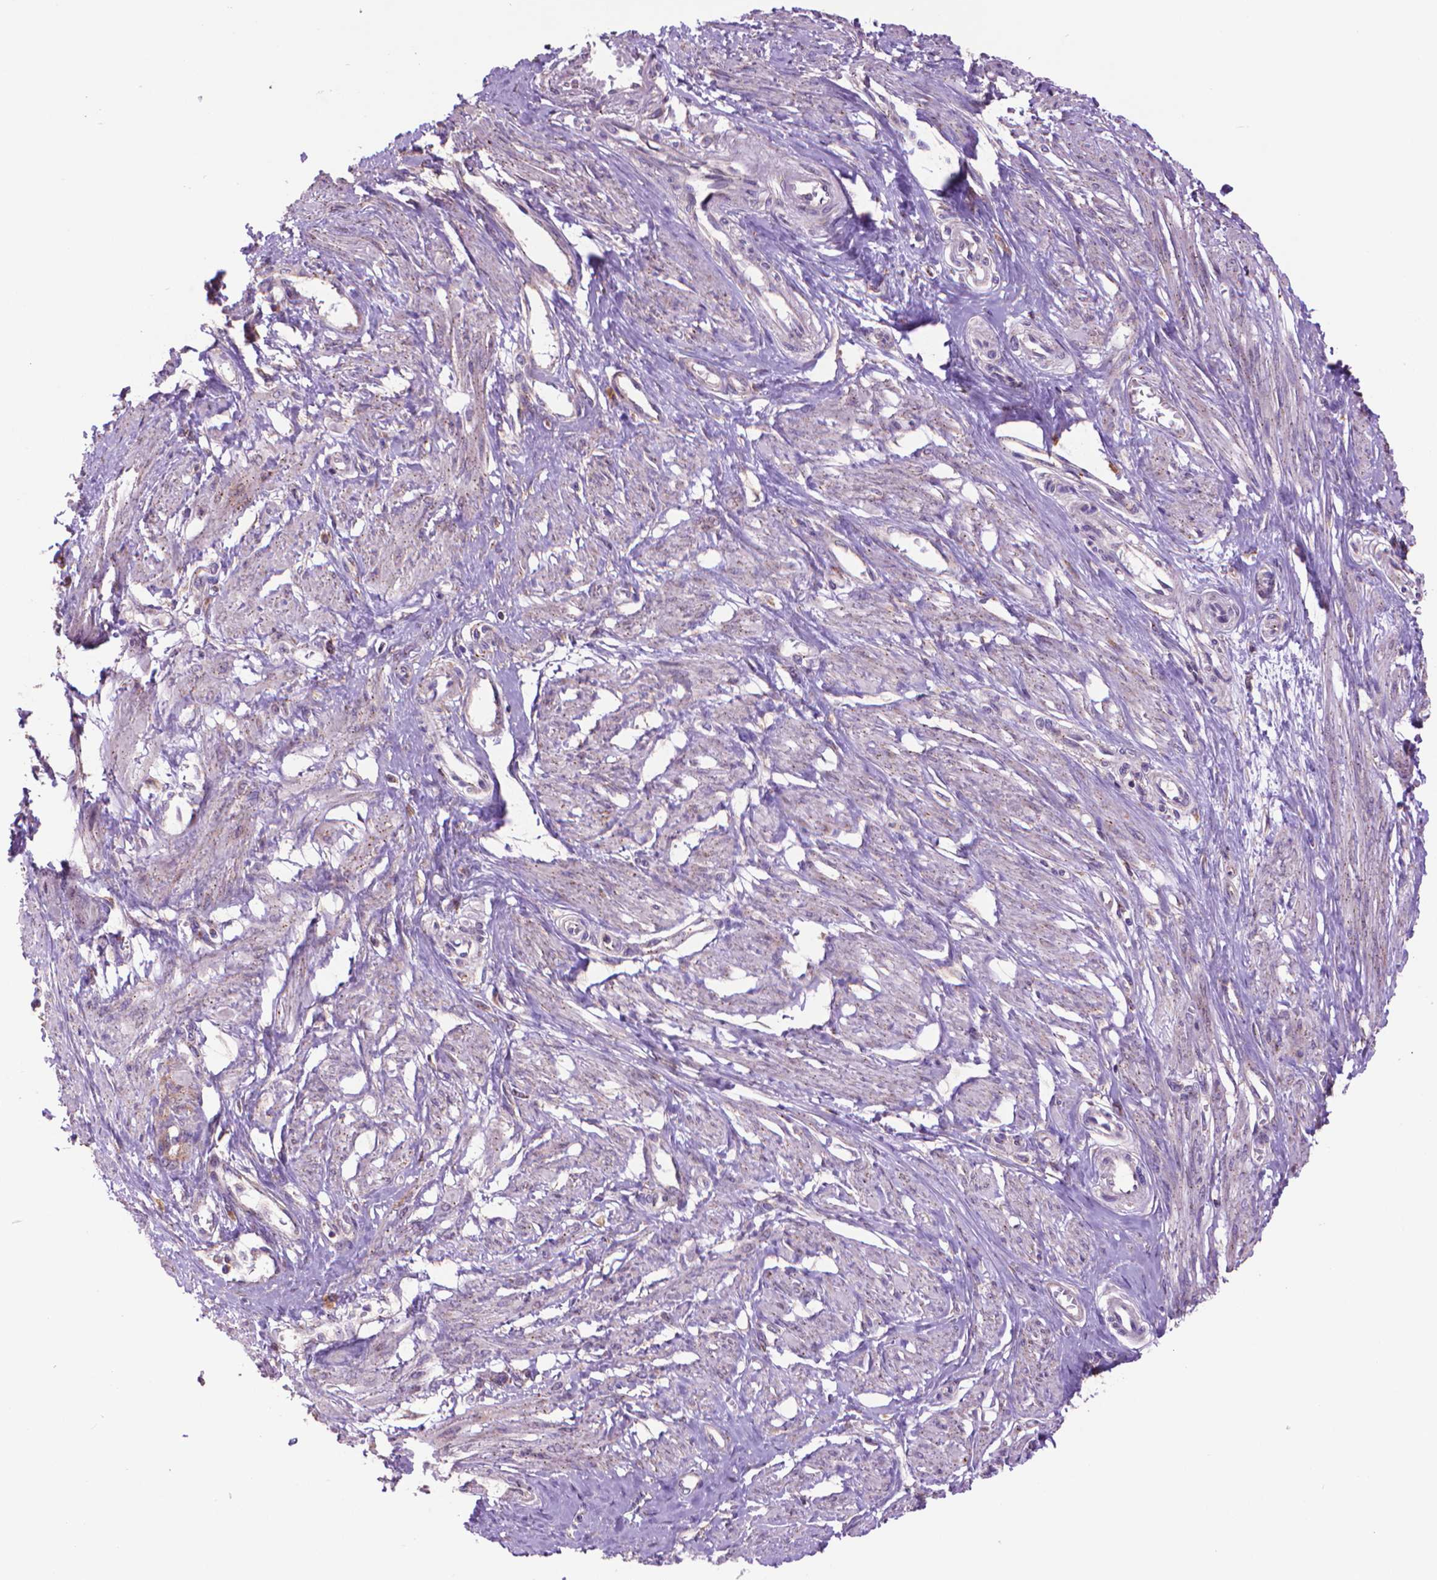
{"staining": {"intensity": "moderate", "quantity": "25%-75%", "location": "cytoplasmic/membranous"}, "tissue": "smooth muscle", "cell_type": "Smooth muscle cells", "image_type": "normal", "snomed": [{"axis": "morphology", "description": "Normal tissue, NOS"}, {"axis": "topography", "description": "Smooth muscle"}, {"axis": "topography", "description": "Uterus"}], "caption": "A high-resolution micrograph shows immunohistochemistry (IHC) staining of unremarkable smooth muscle, which reveals moderate cytoplasmic/membranous expression in about 25%-75% of smooth muscle cells. (DAB (3,3'-diaminobenzidine) IHC, brown staining for protein, blue staining for nuclei).", "gene": "GLB1", "patient": {"sex": "female", "age": 39}}